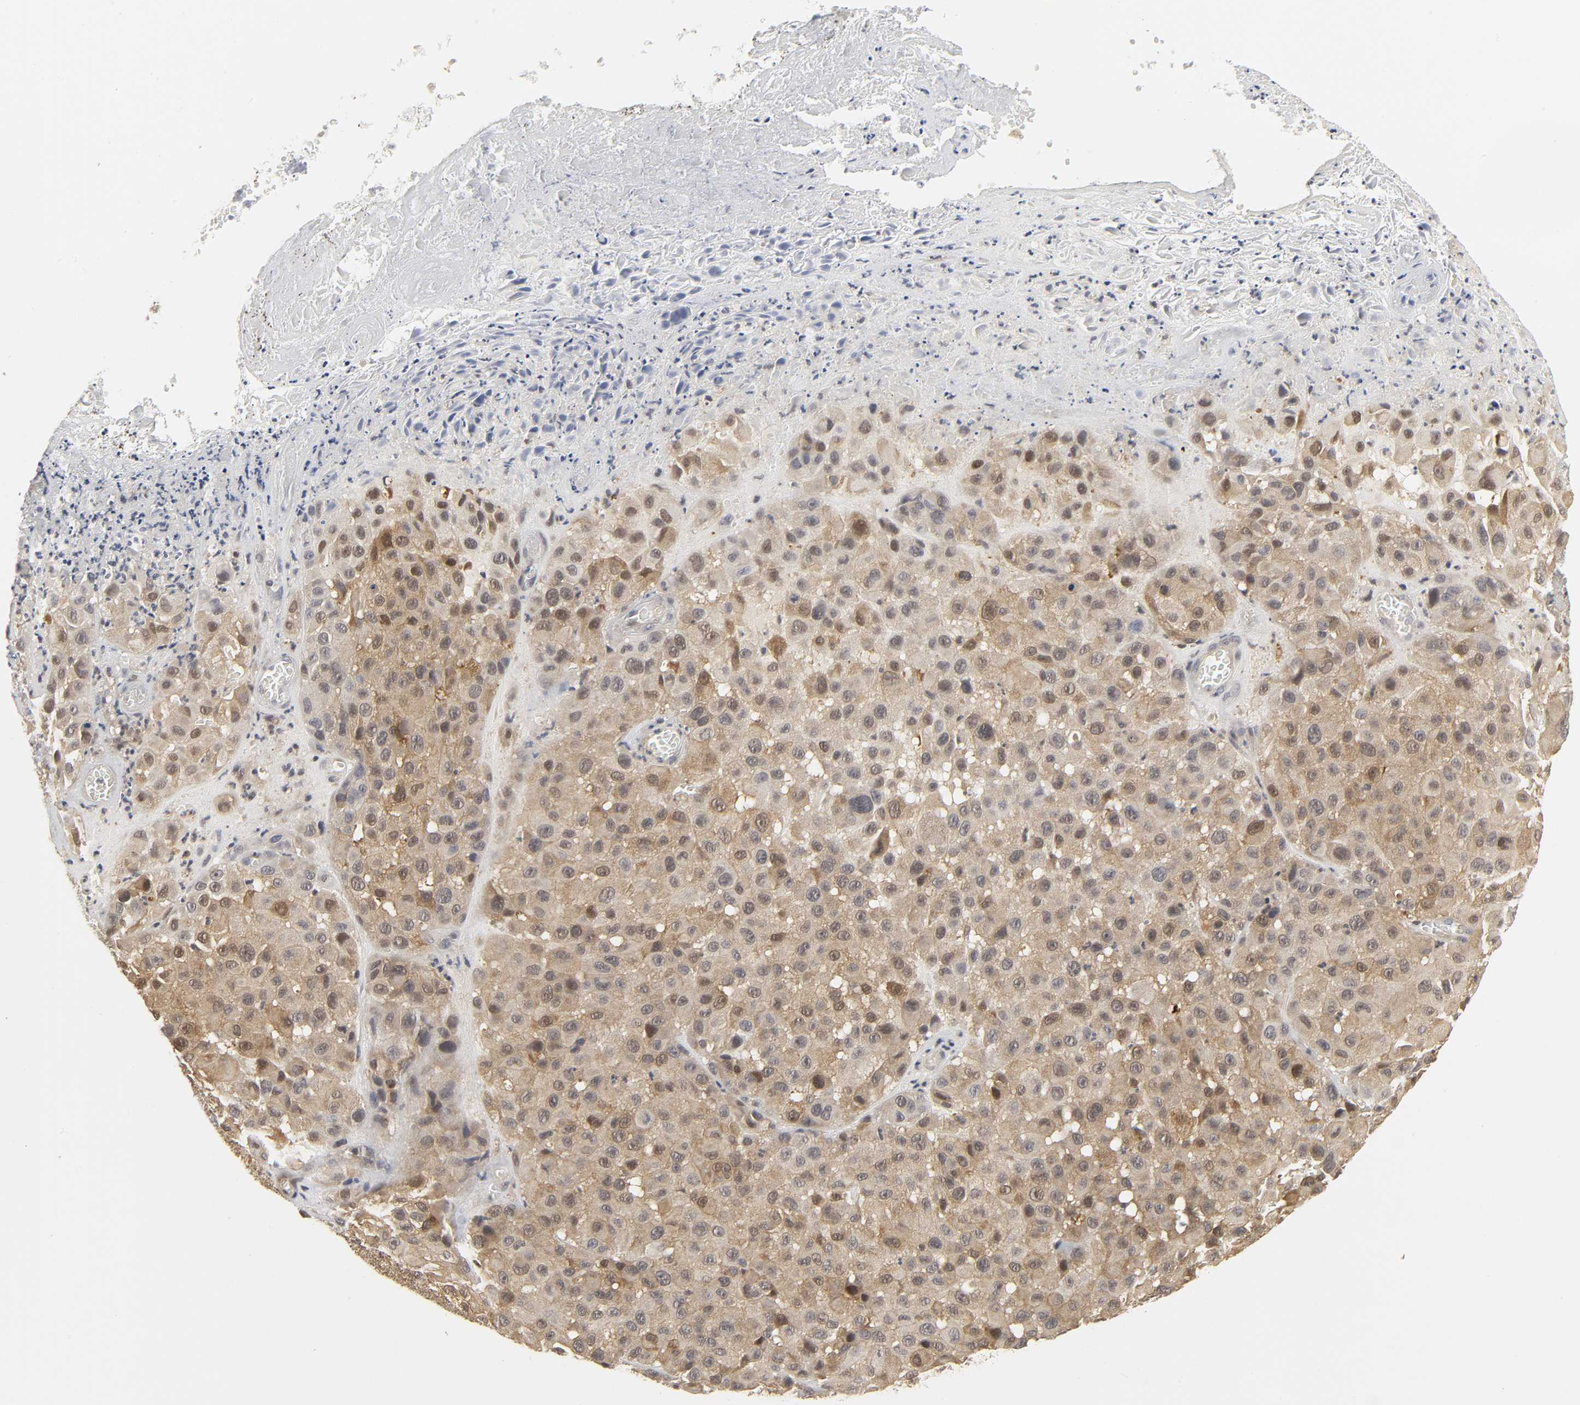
{"staining": {"intensity": "moderate", "quantity": ">75%", "location": "cytoplasmic/membranous,nuclear"}, "tissue": "melanoma", "cell_type": "Tumor cells", "image_type": "cancer", "snomed": [{"axis": "morphology", "description": "Malignant melanoma, NOS"}, {"axis": "topography", "description": "Skin"}], "caption": "Malignant melanoma was stained to show a protein in brown. There is medium levels of moderate cytoplasmic/membranous and nuclear expression in approximately >75% of tumor cells. The protein is stained brown, and the nuclei are stained in blue (DAB (3,3'-diaminobenzidine) IHC with brightfield microscopy, high magnification).", "gene": "PARK7", "patient": {"sex": "female", "age": 21}}